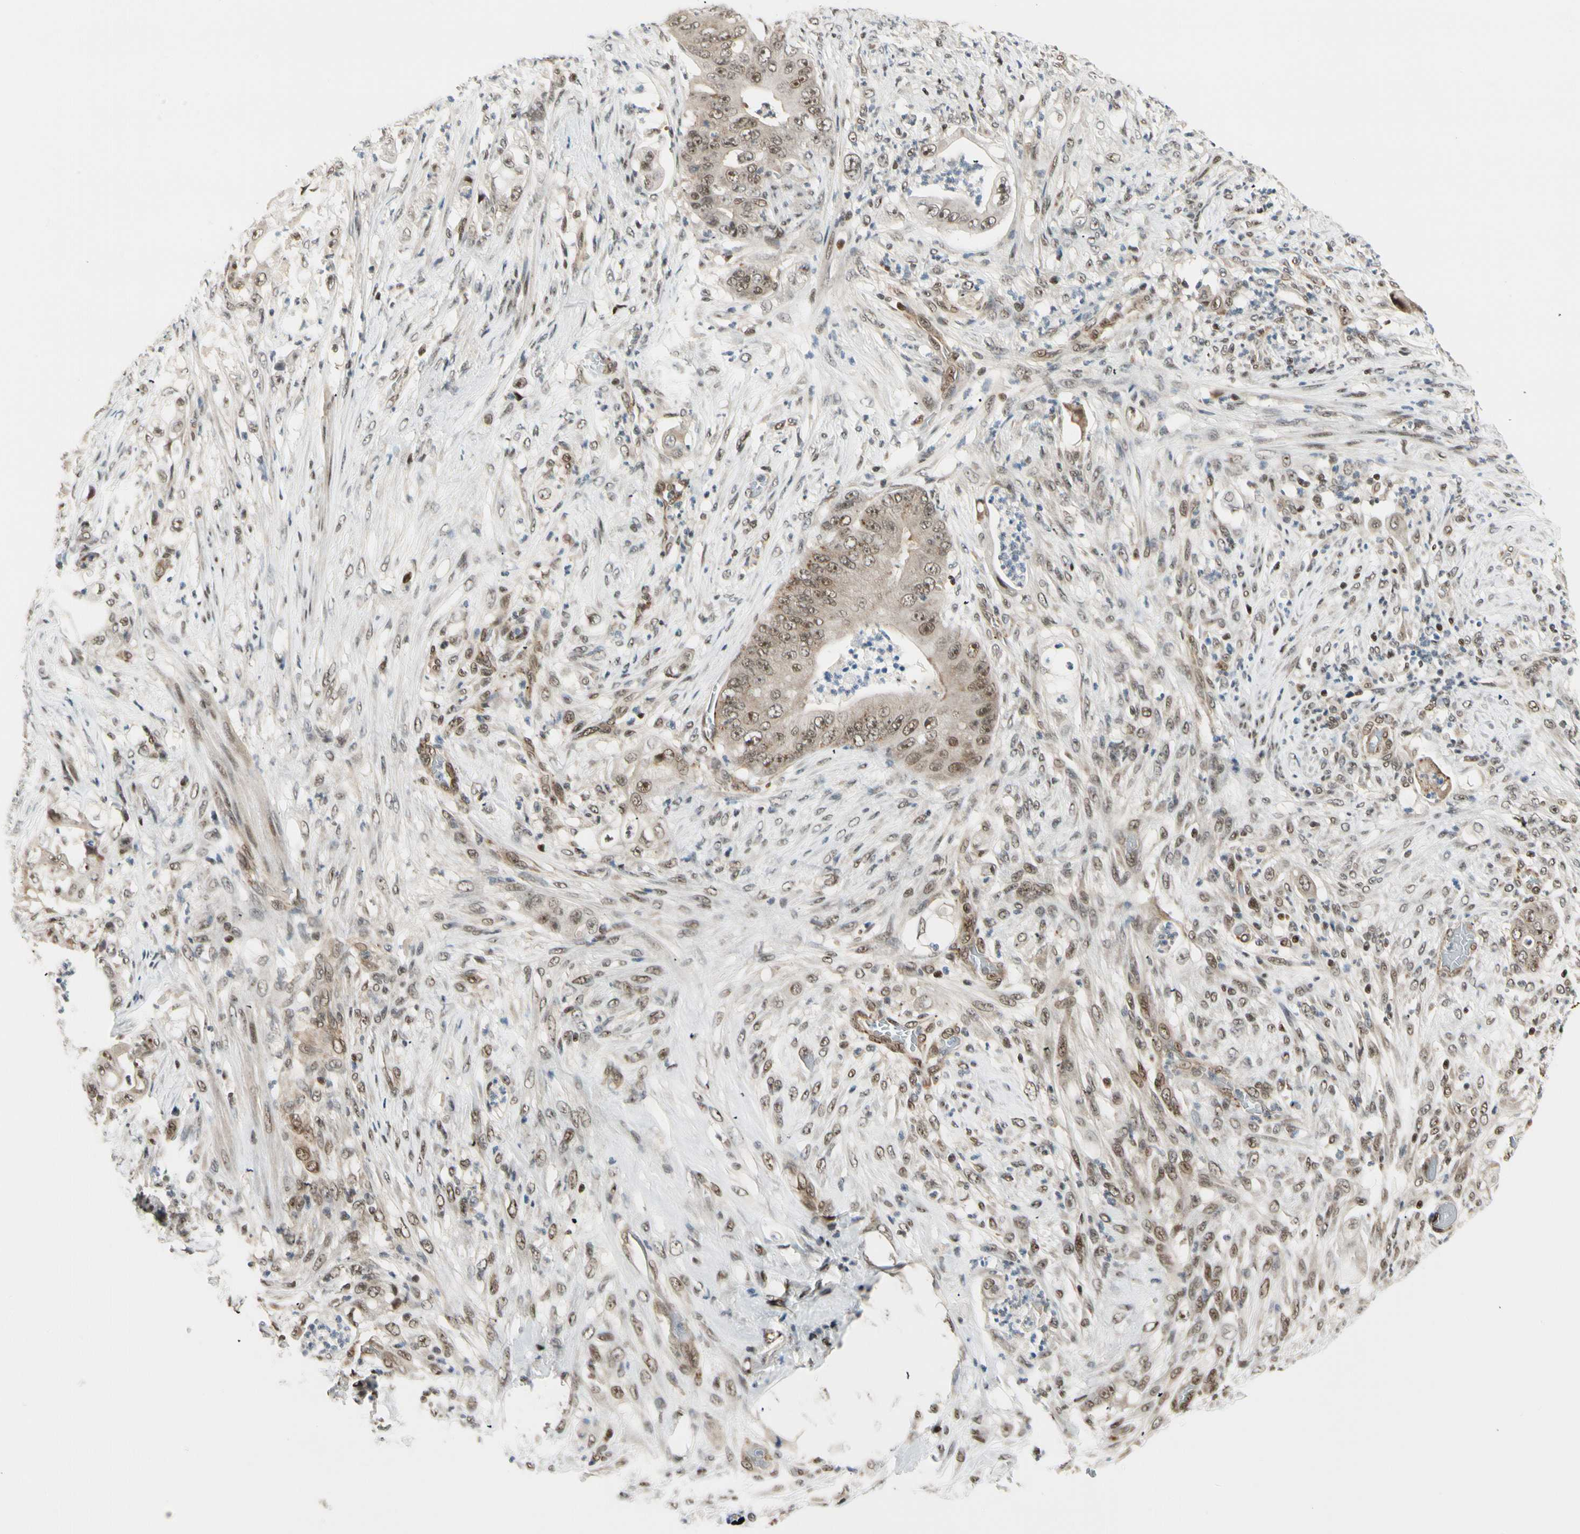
{"staining": {"intensity": "moderate", "quantity": ">75%", "location": "cytoplasmic/membranous,nuclear"}, "tissue": "stomach cancer", "cell_type": "Tumor cells", "image_type": "cancer", "snomed": [{"axis": "morphology", "description": "Adenocarcinoma, NOS"}, {"axis": "topography", "description": "Stomach"}], "caption": "Protein expression analysis of stomach adenocarcinoma displays moderate cytoplasmic/membranous and nuclear expression in approximately >75% of tumor cells.", "gene": "DAXX", "patient": {"sex": "female", "age": 73}}